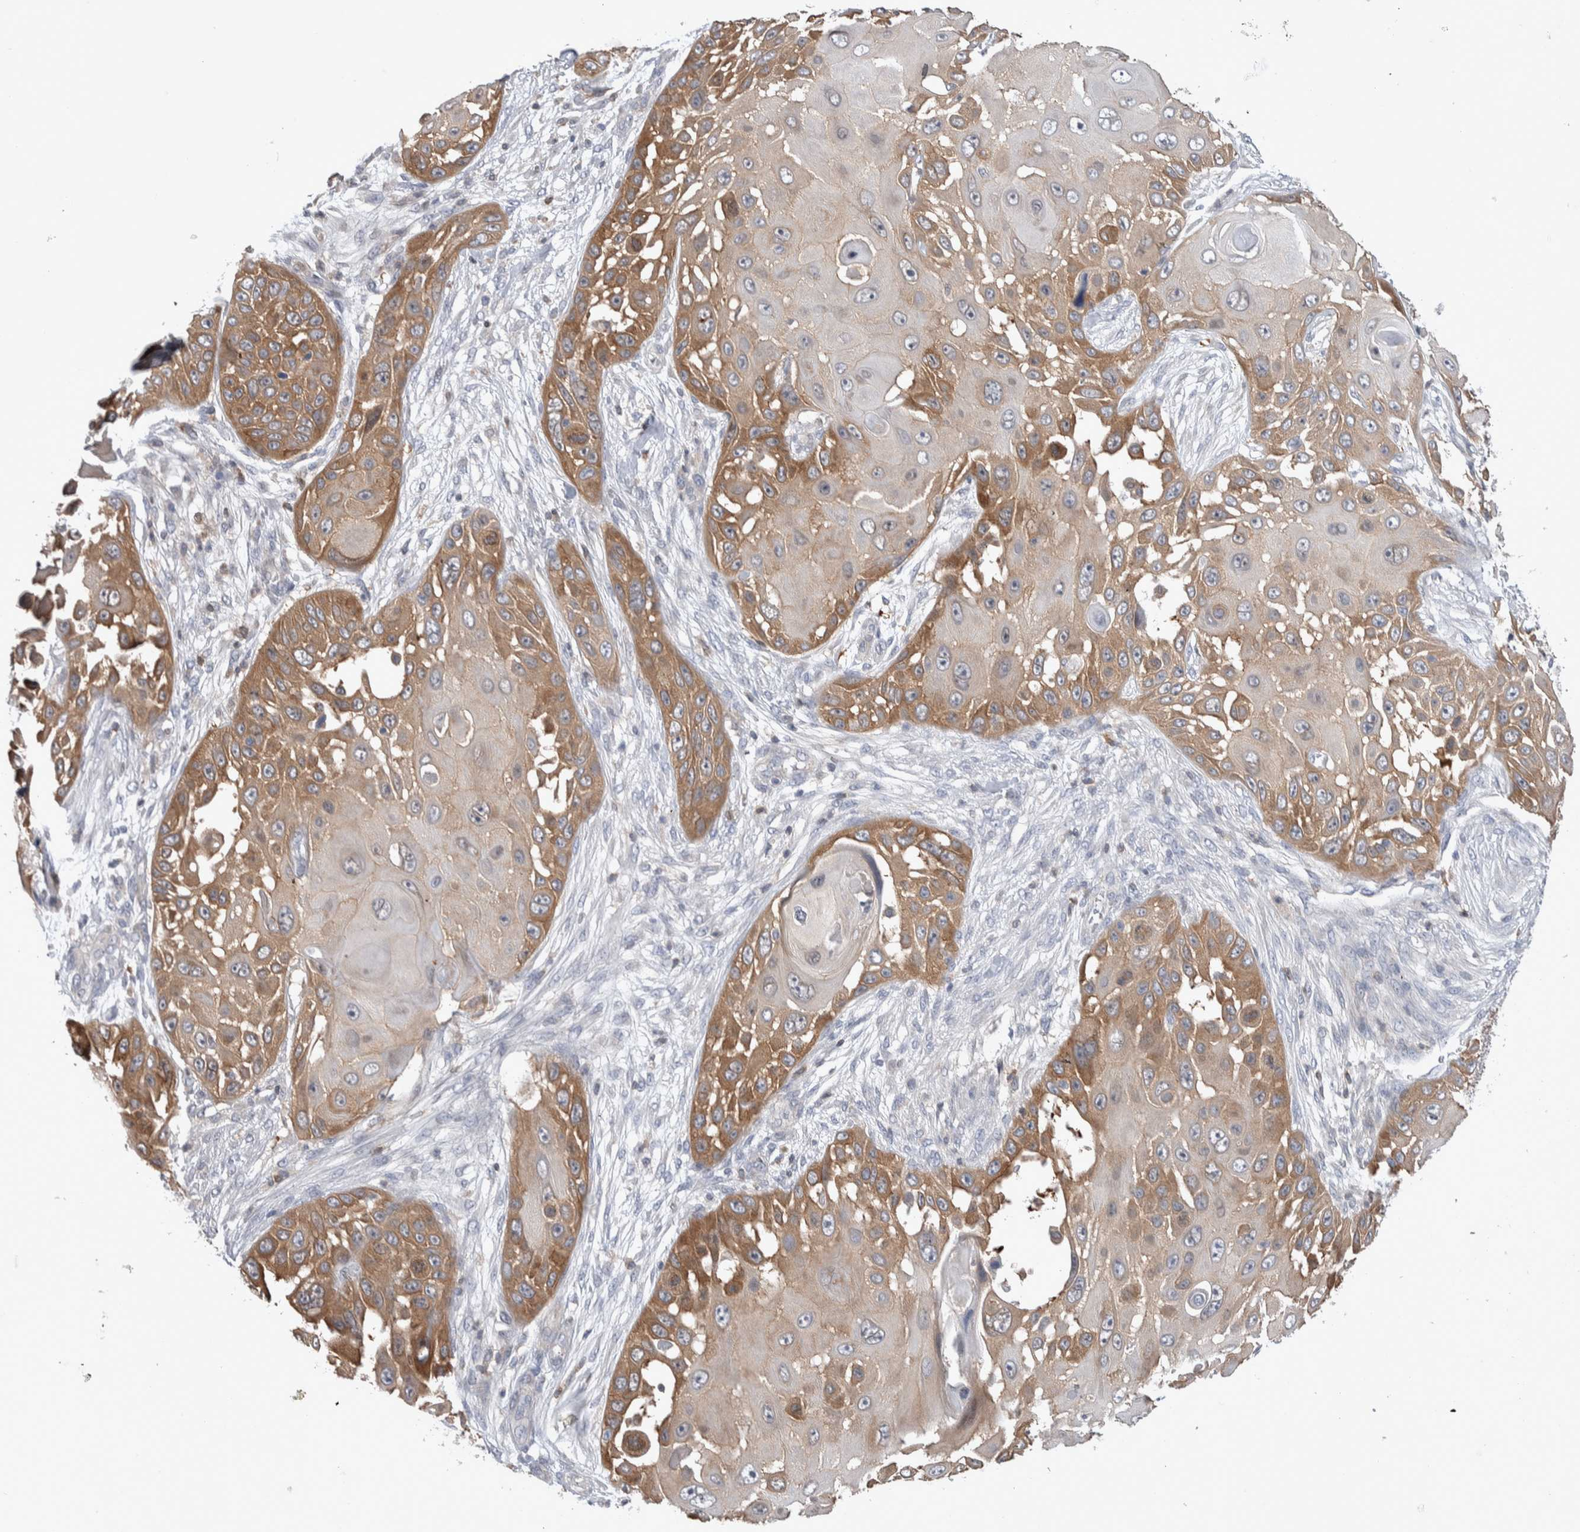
{"staining": {"intensity": "moderate", "quantity": "25%-75%", "location": "cytoplasmic/membranous"}, "tissue": "skin cancer", "cell_type": "Tumor cells", "image_type": "cancer", "snomed": [{"axis": "morphology", "description": "Squamous cell carcinoma, NOS"}, {"axis": "topography", "description": "Skin"}], "caption": "Immunohistochemical staining of skin cancer displays moderate cytoplasmic/membranous protein expression in approximately 25%-75% of tumor cells.", "gene": "HTATIP2", "patient": {"sex": "female", "age": 44}}